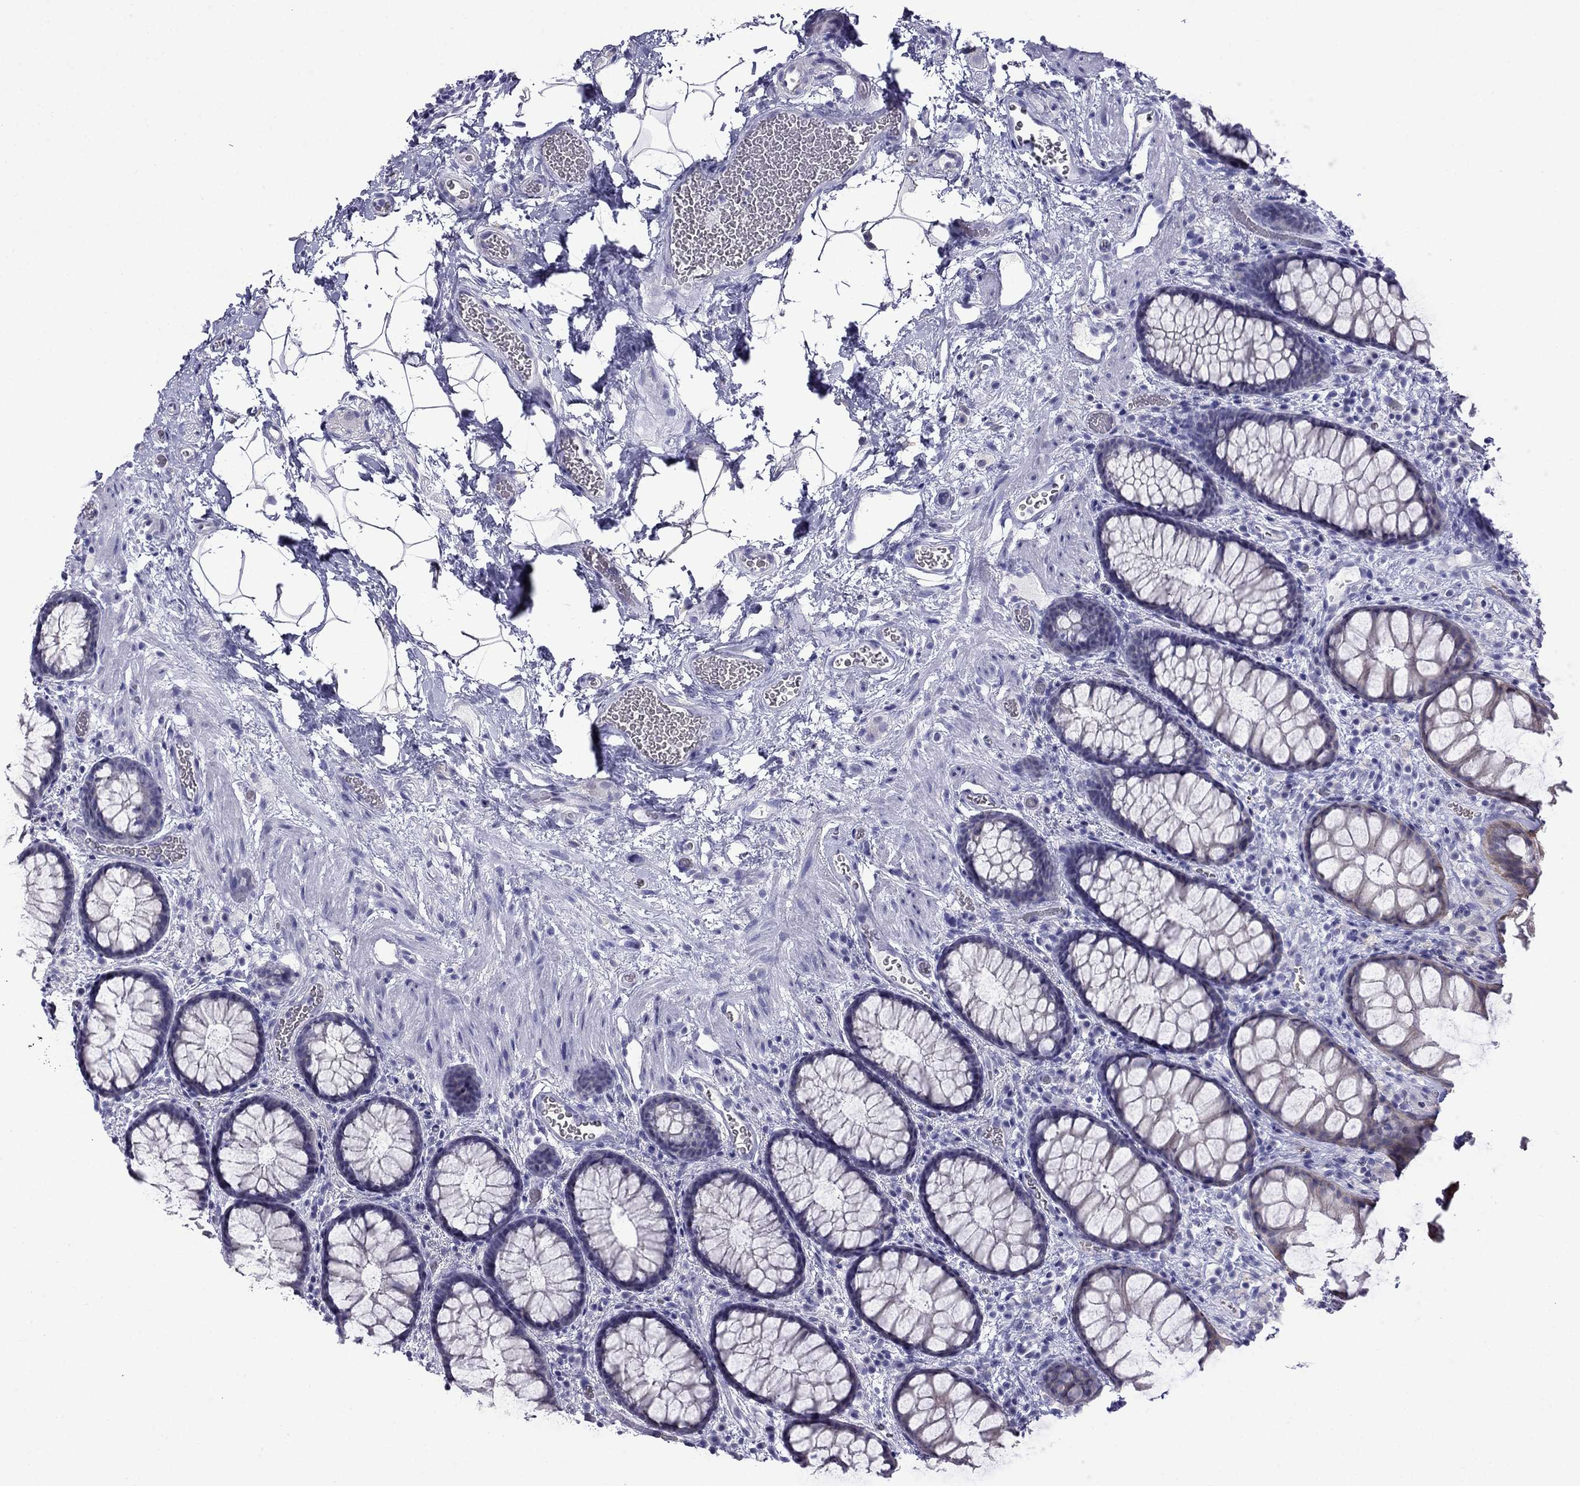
{"staining": {"intensity": "negative", "quantity": "none", "location": "none"}, "tissue": "rectum", "cell_type": "Glandular cells", "image_type": "normal", "snomed": [{"axis": "morphology", "description": "Normal tissue, NOS"}, {"axis": "topography", "description": "Rectum"}], "caption": "DAB (3,3'-diaminobenzidine) immunohistochemical staining of normal human rectum reveals no significant staining in glandular cells.", "gene": "MGP", "patient": {"sex": "female", "age": 62}}